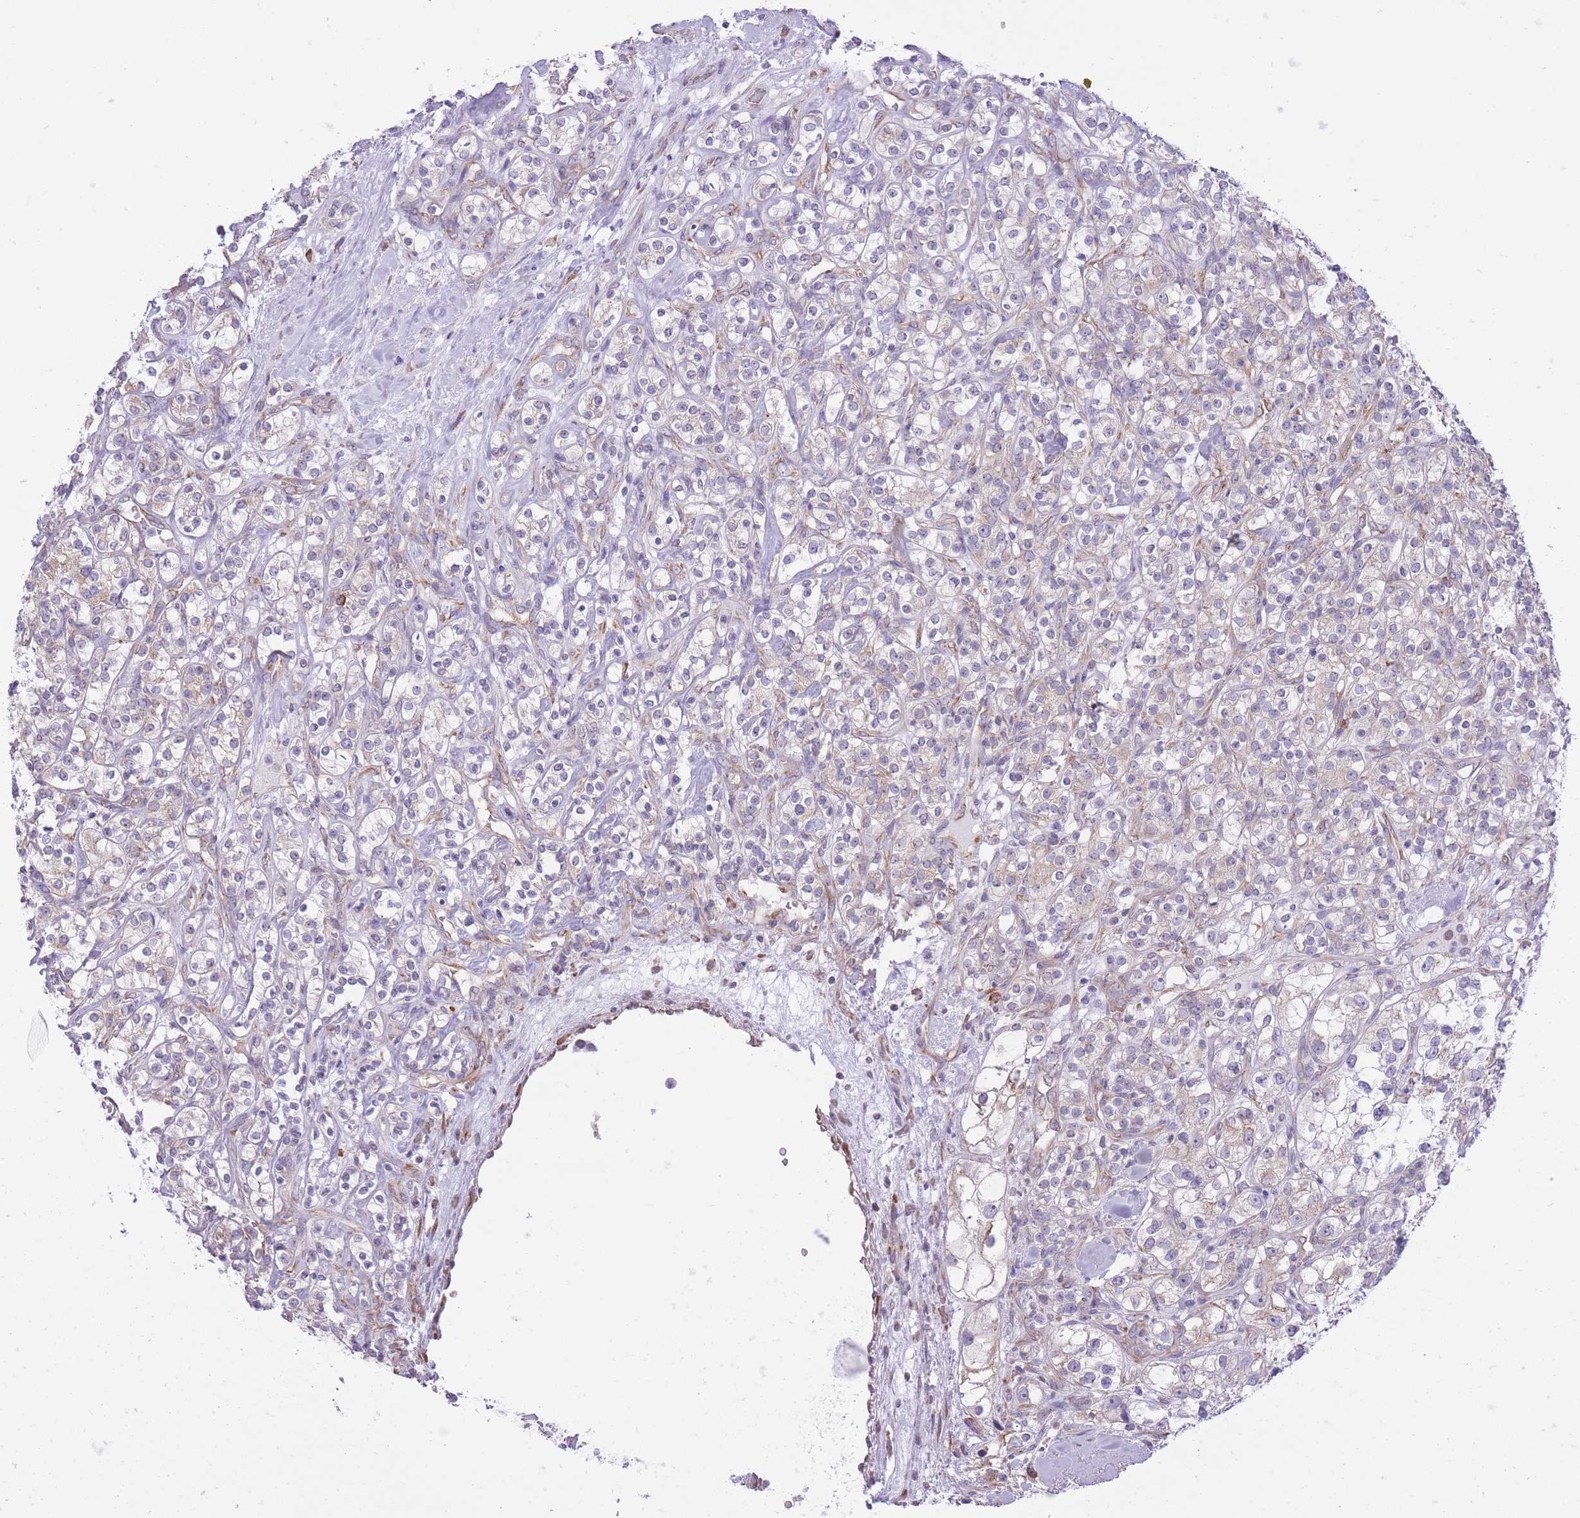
{"staining": {"intensity": "weak", "quantity": "25%-75%", "location": "cytoplasmic/membranous"}, "tissue": "renal cancer", "cell_type": "Tumor cells", "image_type": "cancer", "snomed": [{"axis": "morphology", "description": "Adenocarcinoma, NOS"}, {"axis": "topography", "description": "Kidney"}], "caption": "Weak cytoplasmic/membranous staining for a protein is present in about 25%-75% of tumor cells of renal adenocarcinoma using IHC.", "gene": "ZNF501", "patient": {"sex": "male", "age": 77}}